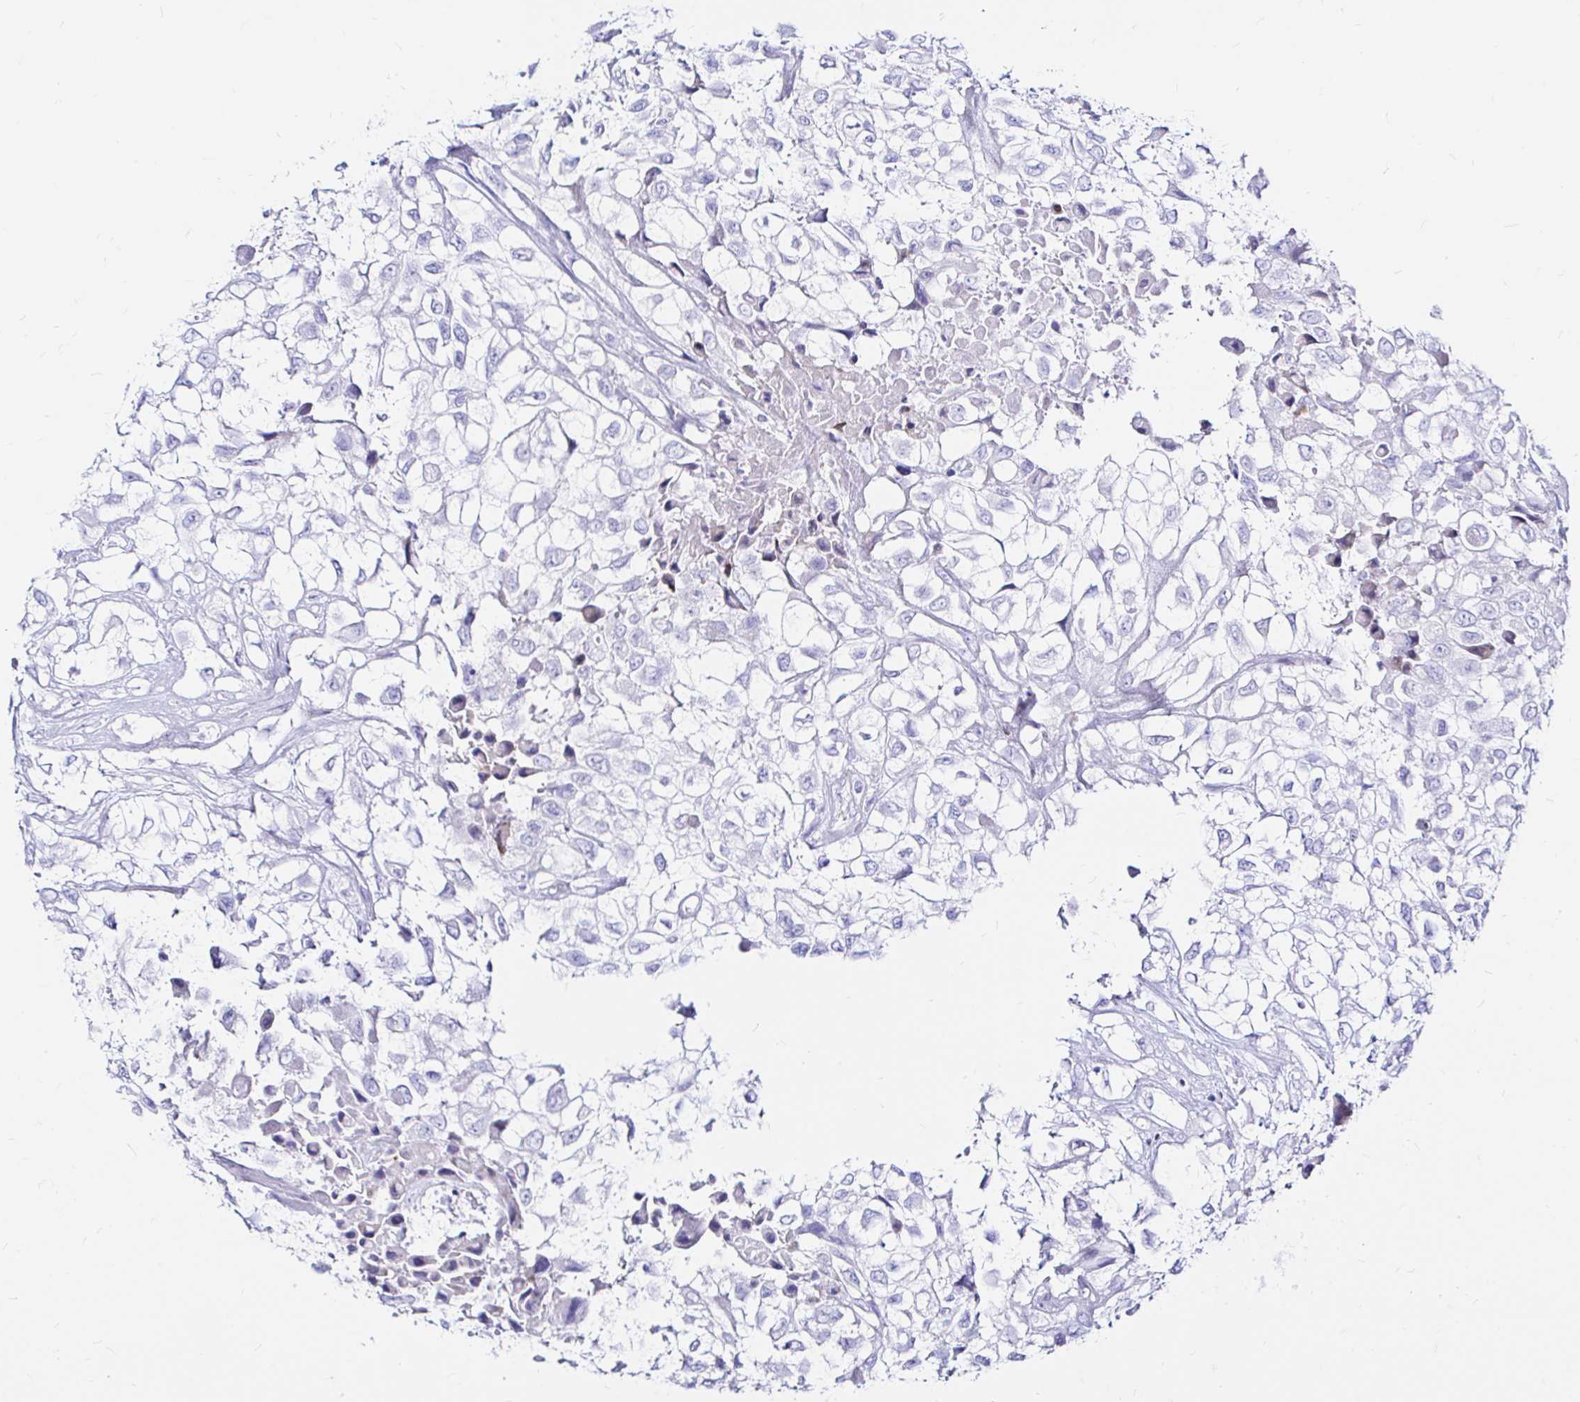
{"staining": {"intensity": "negative", "quantity": "none", "location": "none"}, "tissue": "urothelial cancer", "cell_type": "Tumor cells", "image_type": "cancer", "snomed": [{"axis": "morphology", "description": "Urothelial carcinoma, High grade"}, {"axis": "topography", "description": "Urinary bladder"}], "caption": "High magnification brightfield microscopy of urothelial cancer stained with DAB (brown) and counterstained with hematoxylin (blue): tumor cells show no significant expression. Nuclei are stained in blue.", "gene": "ZNF432", "patient": {"sex": "male", "age": 56}}